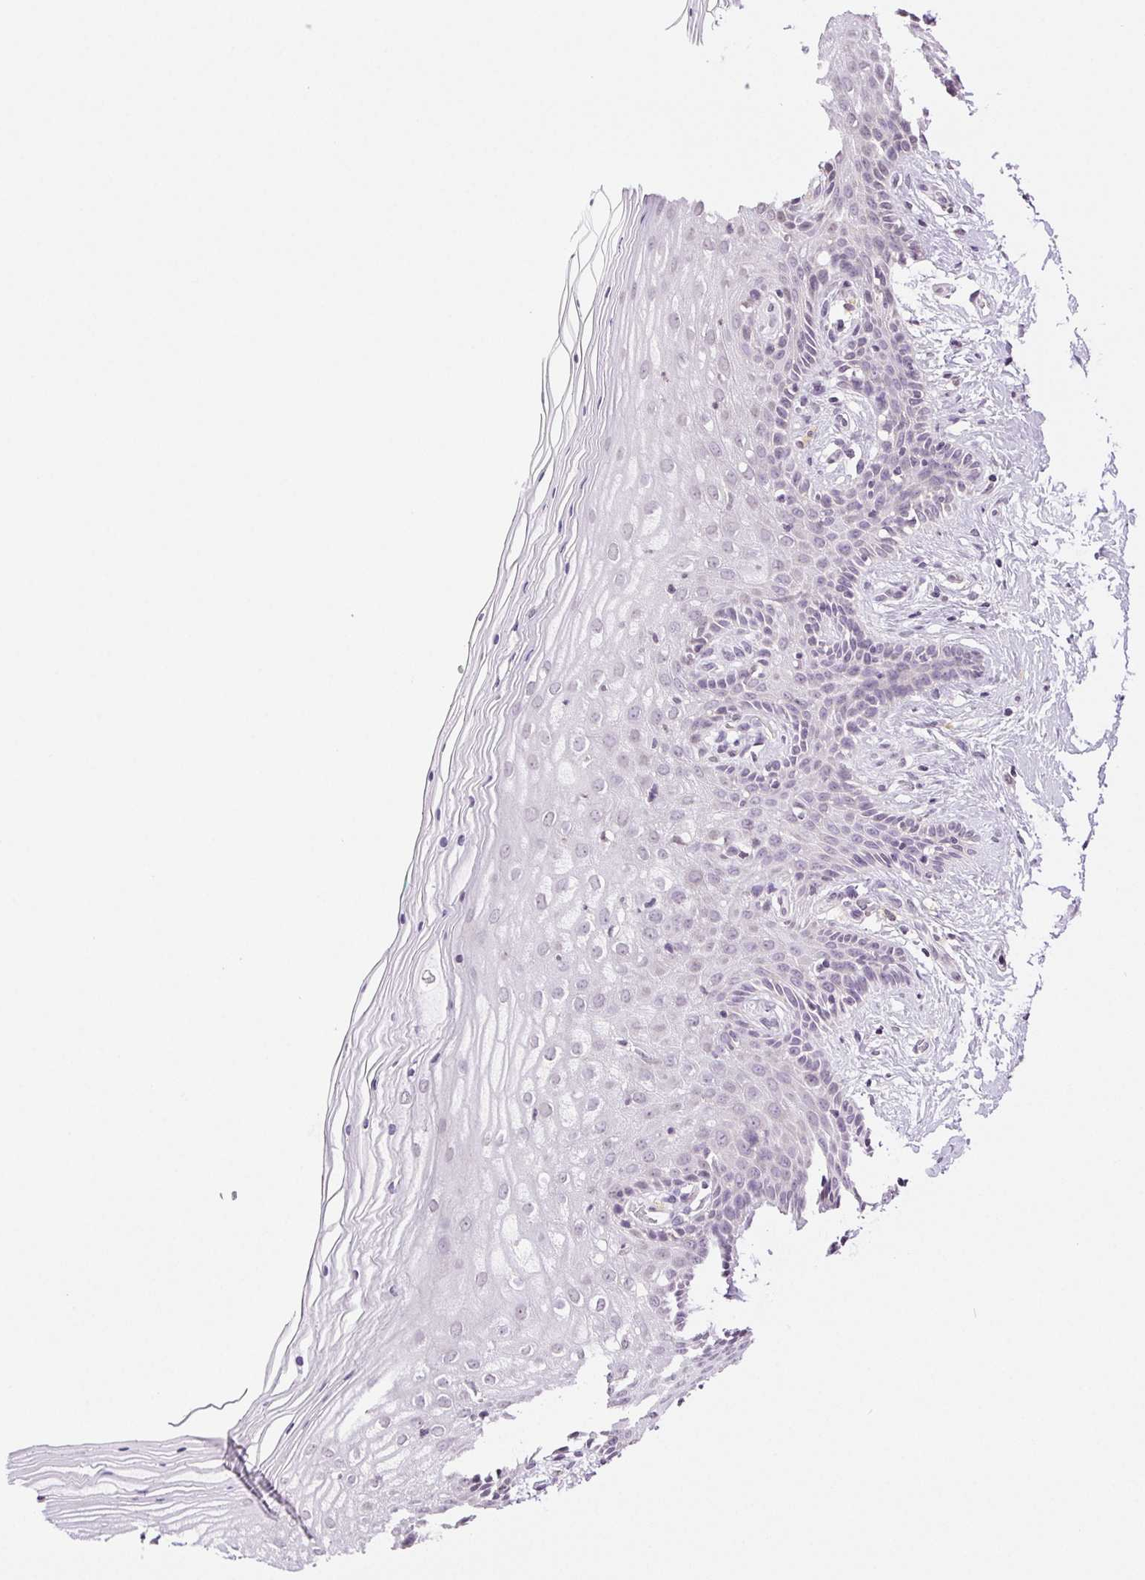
{"staining": {"intensity": "negative", "quantity": "none", "location": "none"}, "tissue": "vagina", "cell_type": "Squamous epithelial cells", "image_type": "normal", "snomed": [{"axis": "morphology", "description": "Normal tissue, NOS"}, {"axis": "topography", "description": "Vagina"}], "caption": "Immunohistochemistry of unremarkable vagina demonstrates no expression in squamous epithelial cells. (DAB (3,3'-diaminobenzidine) immunohistochemistry with hematoxylin counter stain).", "gene": "TNNT3", "patient": {"sex": "female", "age": 45}}